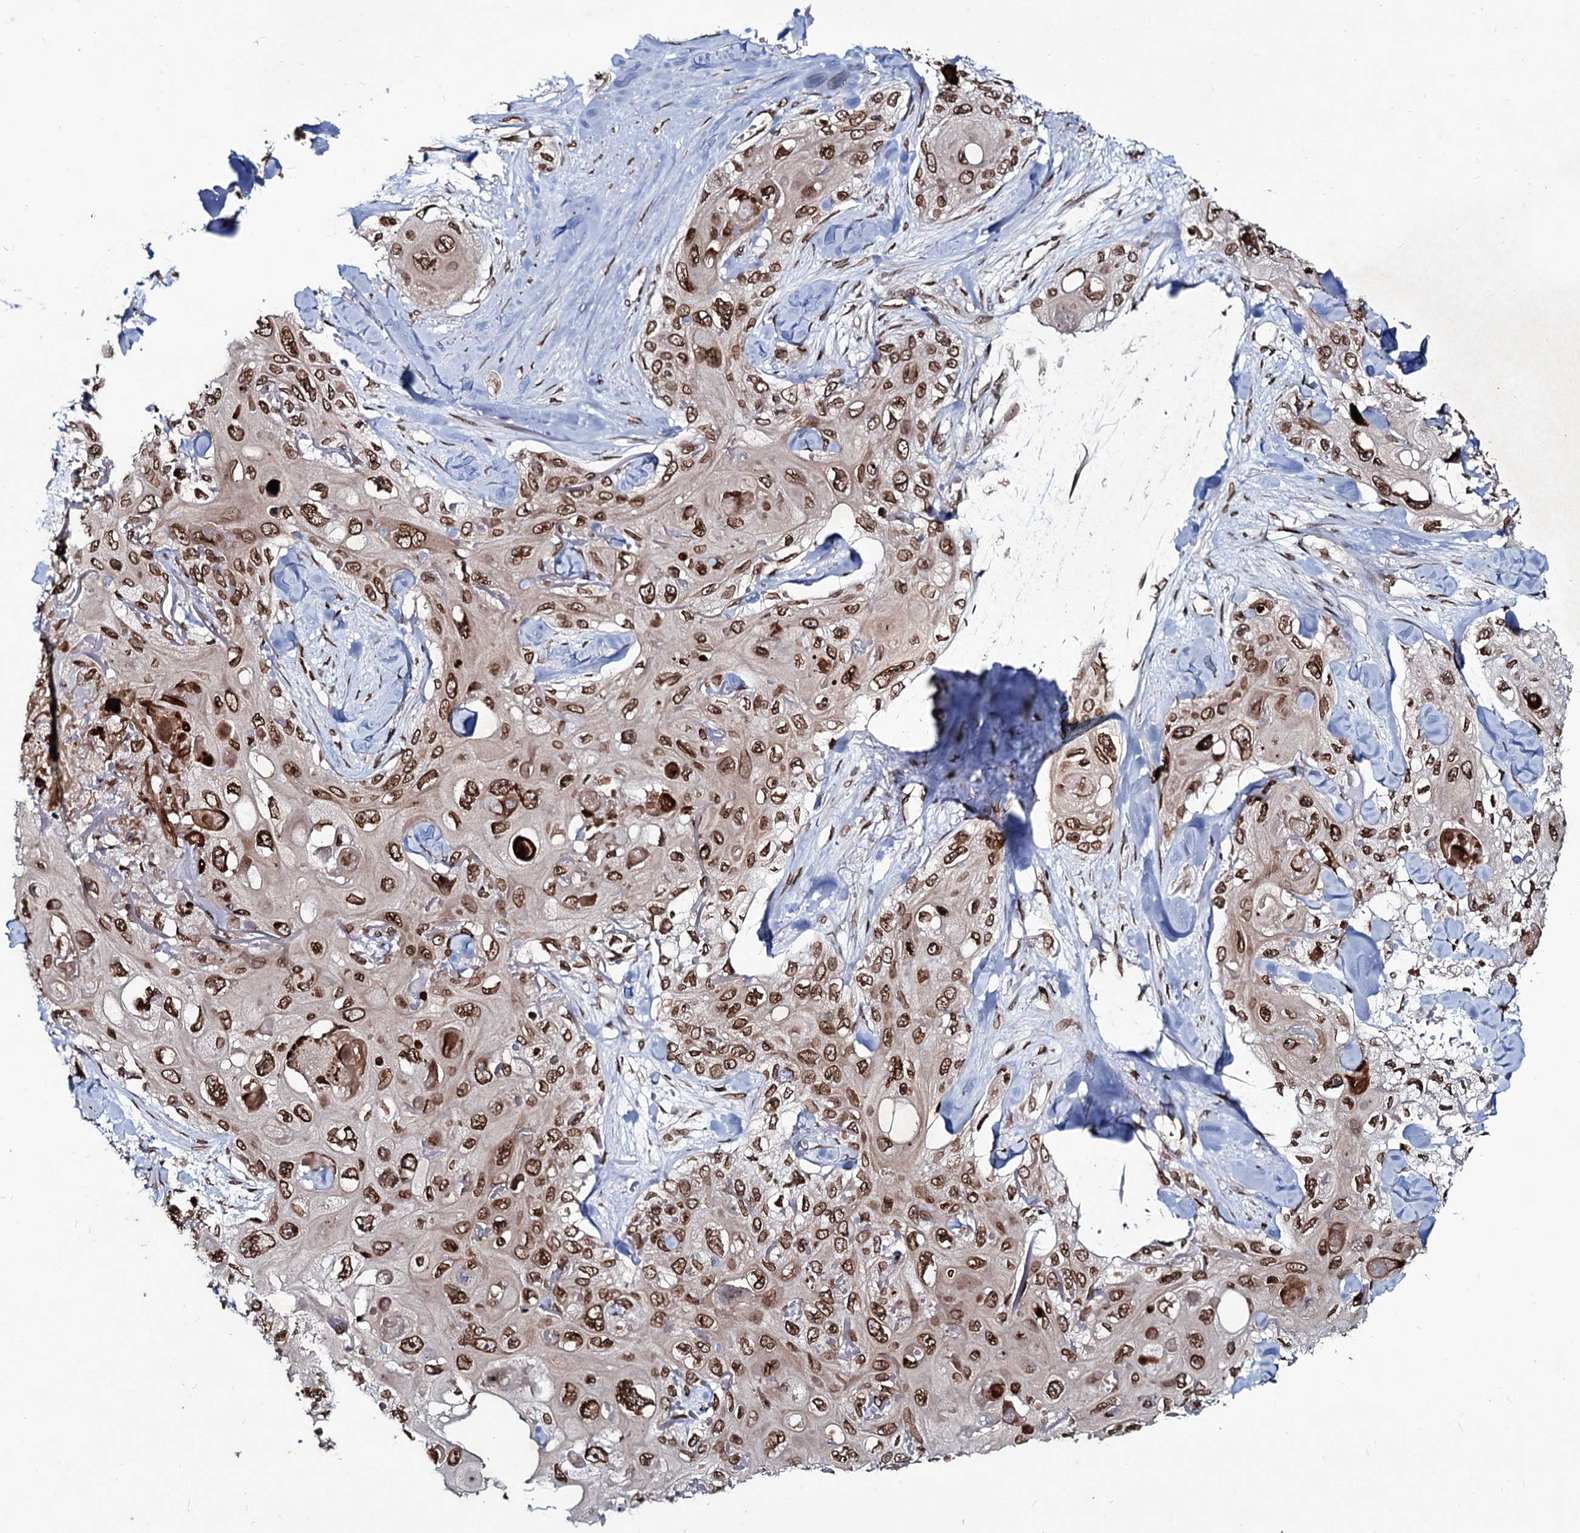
{"staining": {"intensity": "strong", "quantity": ">75%", "location": "cytoplasmic/membranous,nuclear"}, "tissue": "skin cancer", "cell_type": "Tumor cells", "image_type": "cancer", "snomed": [{"axis": "morphology", "description": "Normal tissue, NOS"}, {"axis": "morphology", "description": "Squamous cell carcinoma, NOS"}, {"axis": "topography", "description": "Skin"}], "caption": "Immunohistochemistry (IHC) photomicrograph of neoplastic tissue: human squamous cell carcinoma (skin) stained using immunohistochemistry demonstrates high levels of strong protein expression localized specifically in the cytoplasmic/membranous and nuclear of tumor cells, appearing as a cytoplasmic/membranous and nuclear brown color.", "gene": "RNF6", "patient": {"sex": "male", "age": 72}}